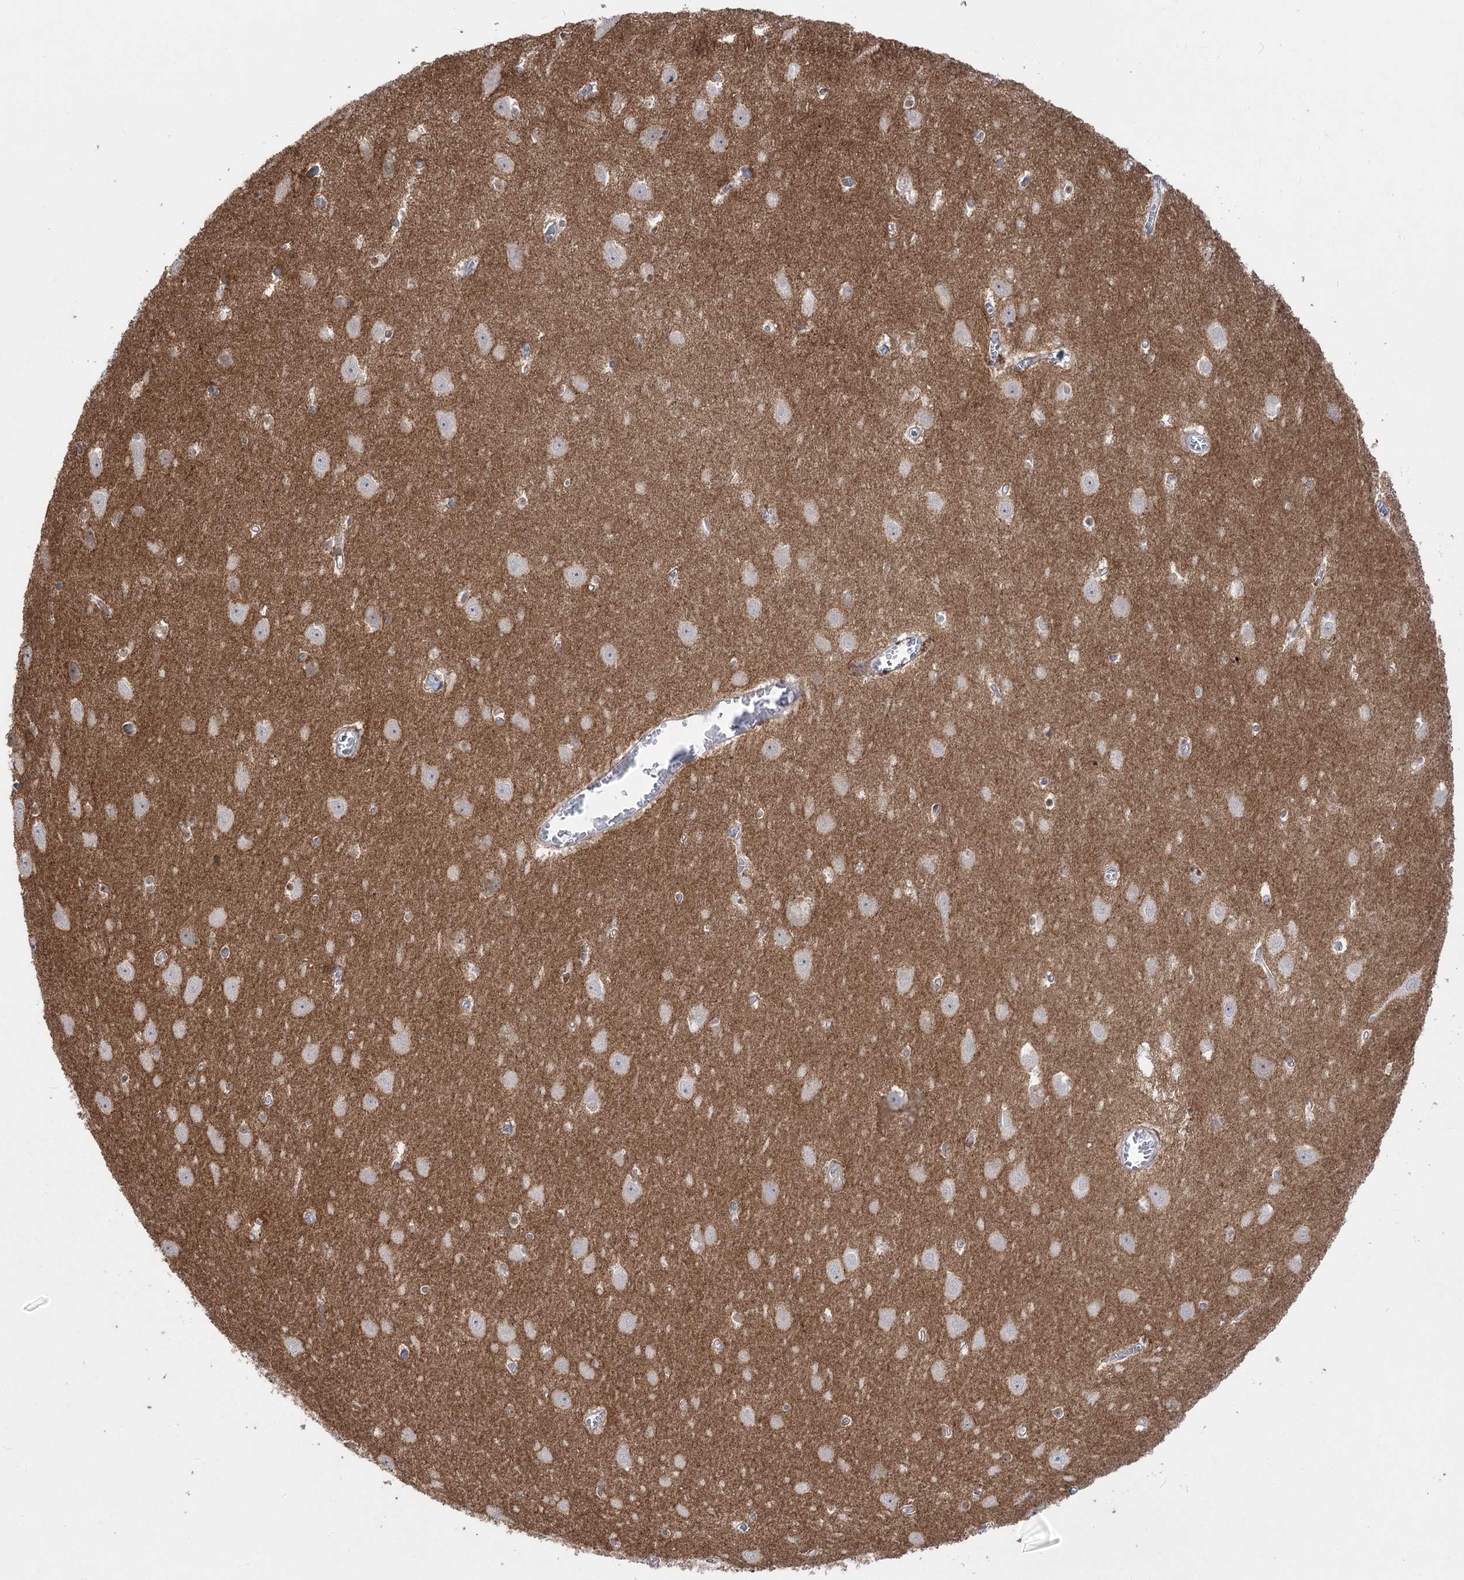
{"staining": {"intensity": "negative", "quantity": "none", "location": "none"}, "tissue": "hippocampus", "cell_type": "Glial cells", "image_type": "normal", "snomed": [{"axis": "morphology", "description": "Normal tissue, NOS"}, {"axis": "topography", "description": "Hippocampus"}], "caption": "Immunohistochemistry (IHC) of normal human hippocampus exhibits no staining in glial cells.", "gene": "ZSCAN23", "patient": {"sex": "female", "age": 64}}